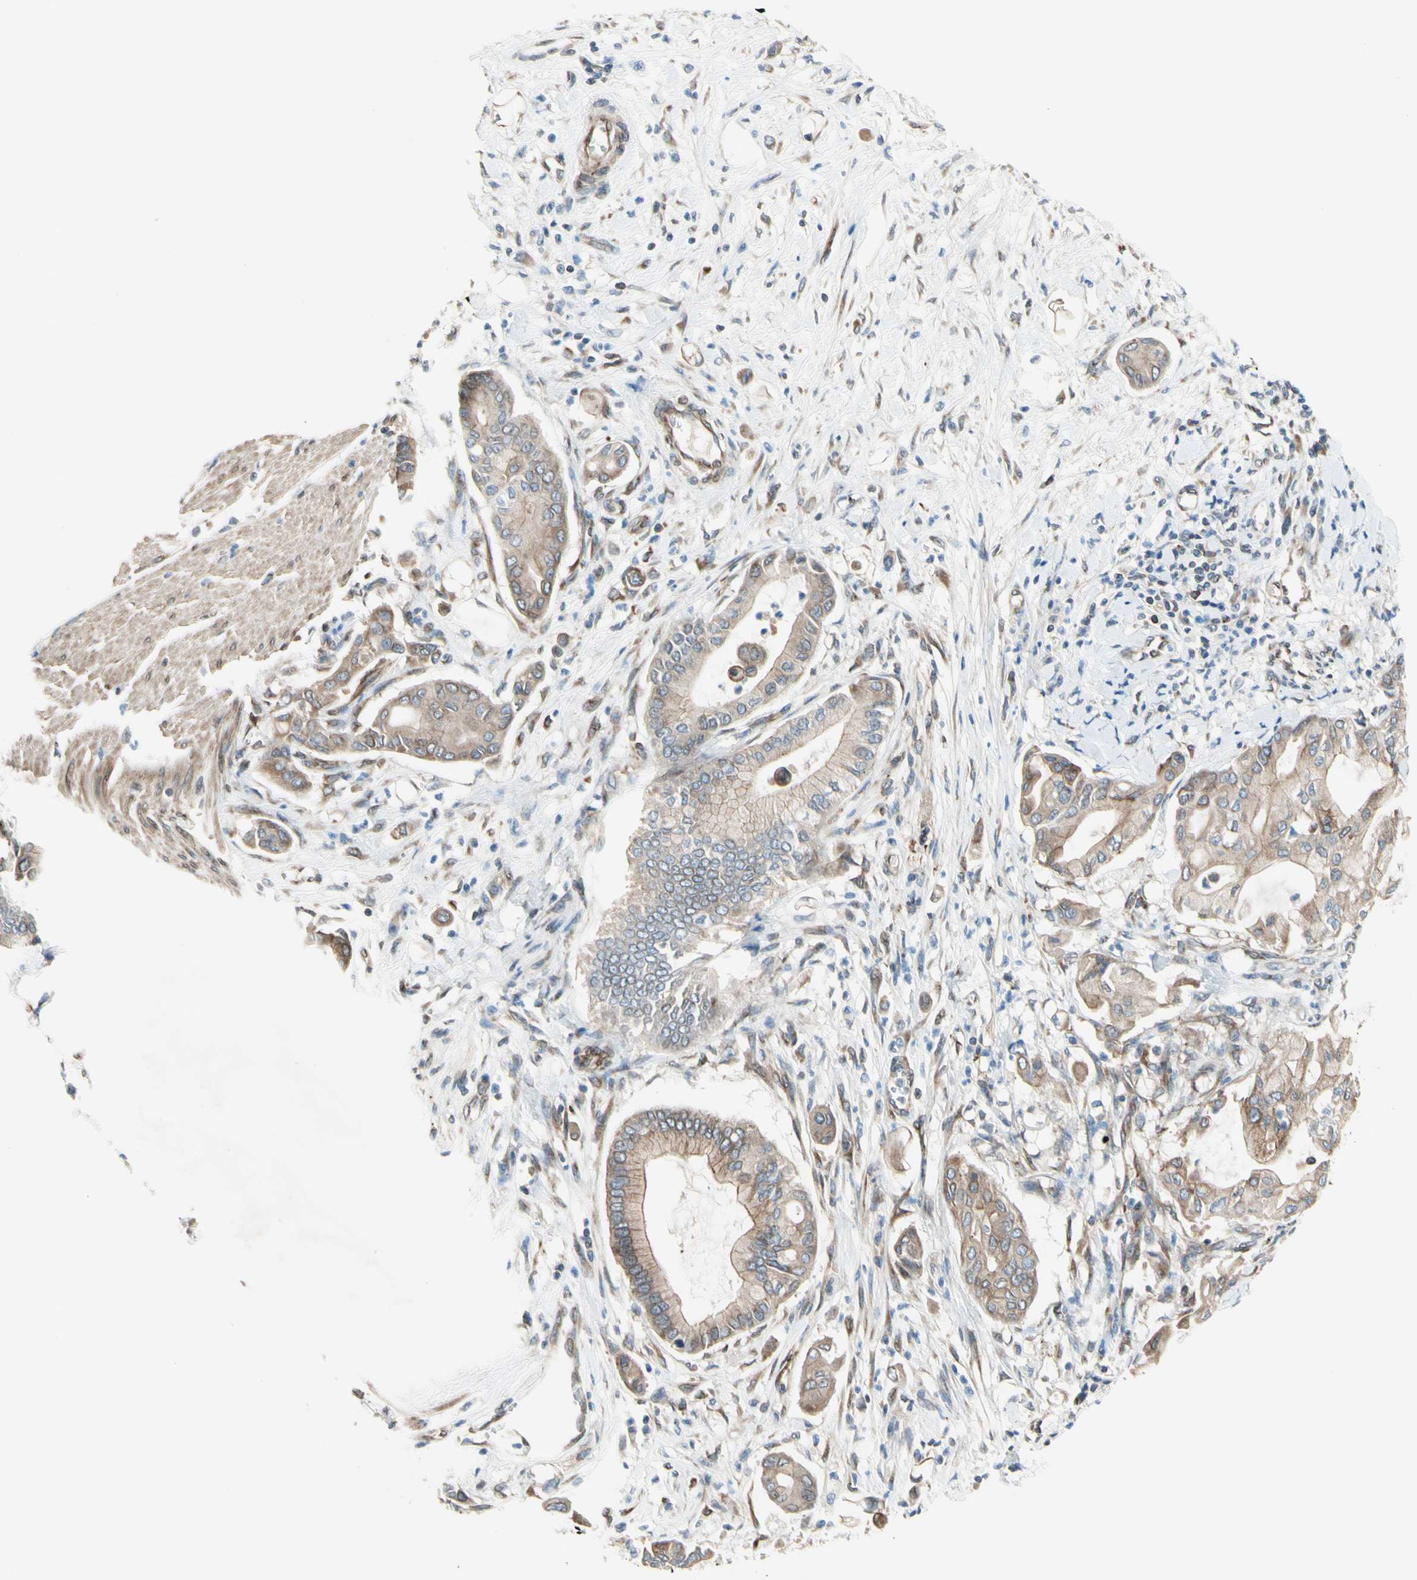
{"staining": {"intensity": "weak", "quantity": ">75%", "location": "cytoplasmic/membranous"}, "tissue": "pancreatic cancer", "cell_type": "Tumor cells", "image_type": "cancer", "snomed": [{"axis": "morphology", "description": "Adenocarcinoma, NOS"}, {"axis": "morphology", "description": "Adenocarcinoma, metastatic, NOS"}, {"axis": "topography", "description": "Lymph node"}, {"axis": "topography", "description": "Pancreas"}, {"axis": "topography", "description": "Duodenum"}], "caption": "There is low levels of weak cytoplasmic/membranous expression in tumor cells of adenocarcinoma (pancreatic), as demonstrated by immunohistochemical staining (brown color).", "gene": "TRAF2", "patient": {"sex": "female", "age": 64}}